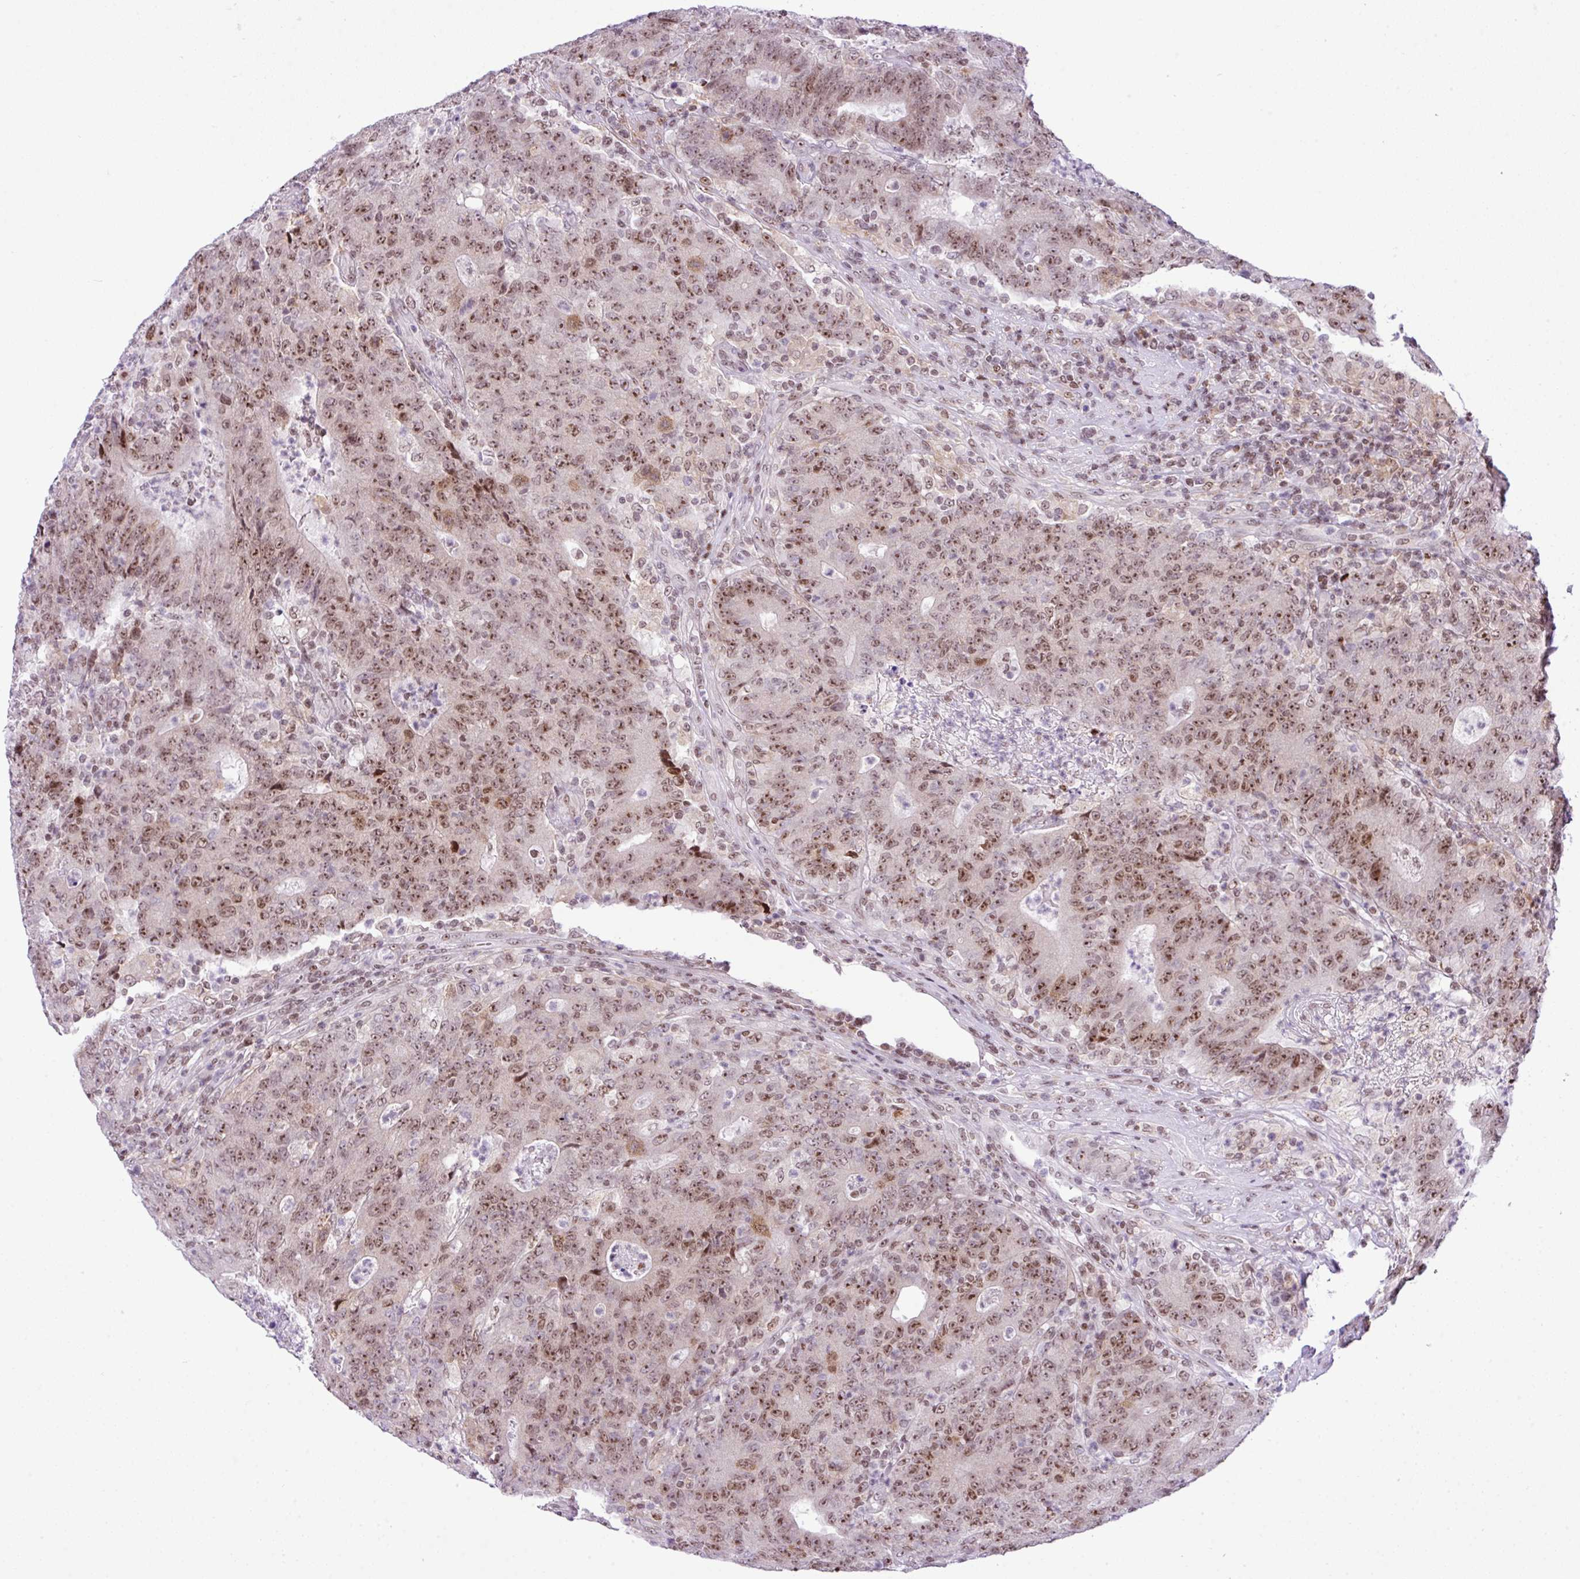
{"staining": {"intensity": "moderate", "quantity": ">75%", "location": "nuclear"}, "tissue": "colorectal cancer", "cell_type": "Tumor cells", "image_type": "cancer", "snomed": [{"axis": "morphology", "description": "Adenocarcinoma, NOS"}, {"axis": "topography", "description": "Colon"}], "caption": "This is an image of immunohistochemistry staining of colorectal cancer, which shows moderate expression in the nuclear of tumor cells.", "gene": "CCDC137", "patient": {"sex": "female", "age": 75}}